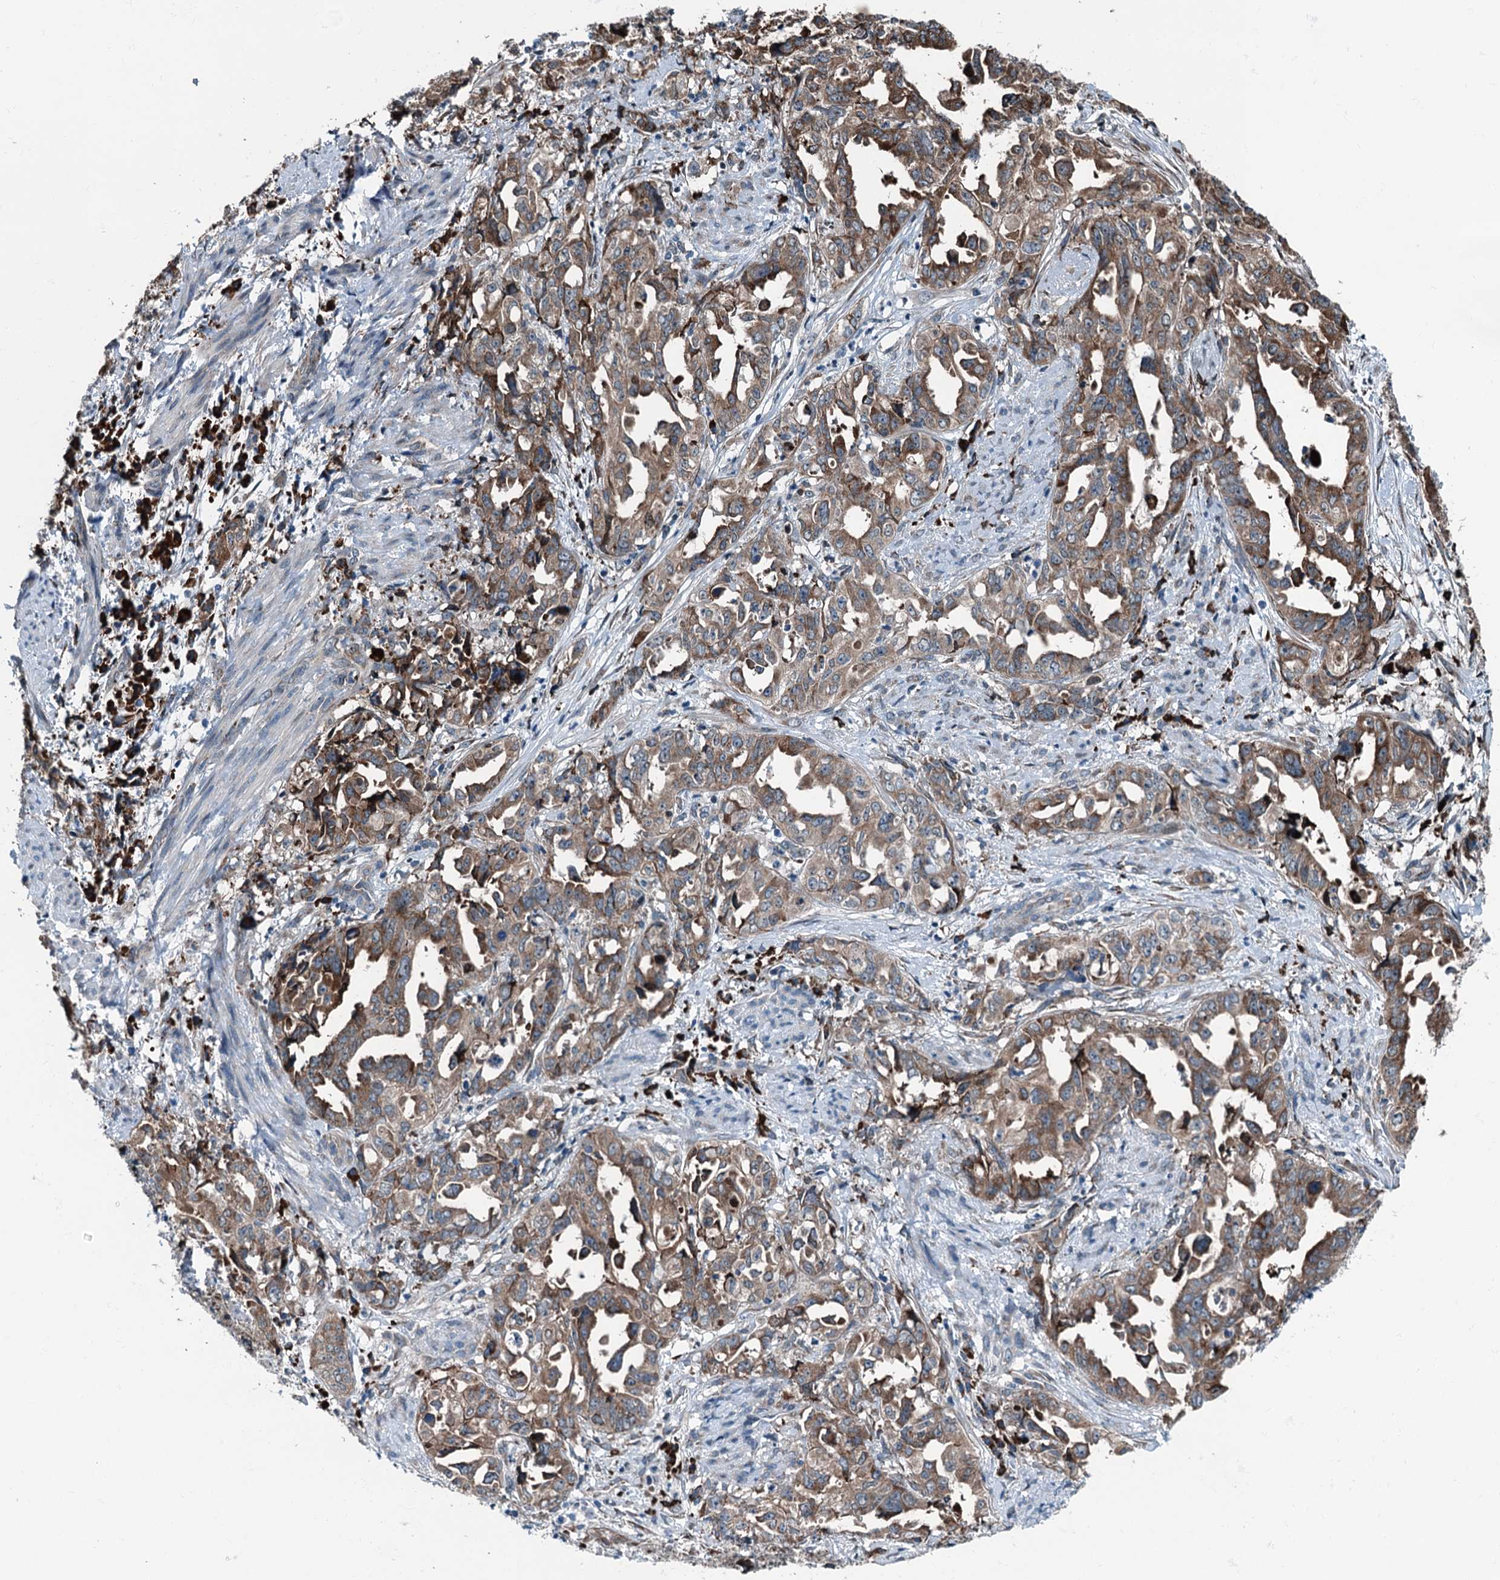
{"staining": {"intensity": "moderate", "quantity": ">75%", "location": "cytoplasmic/membranous"}, "tissue": "endometrial cancer", "cell_type": "Tumor cells", "image_type": "cancer", "snomed": [{"axis": "morphology", "description": "Adenocarcinoma, NOS"}, {"axis": "topography", "description": "Endometrium"}], "caption": "DAB immunohistochemical staining of endometrial cancer demonstrates moderate cytoplasmic/membranous protein positivity in approximately >75% of tumor cells.", "gene": "TAMALIN", "patient": {"sex": "female", "age": 65}}